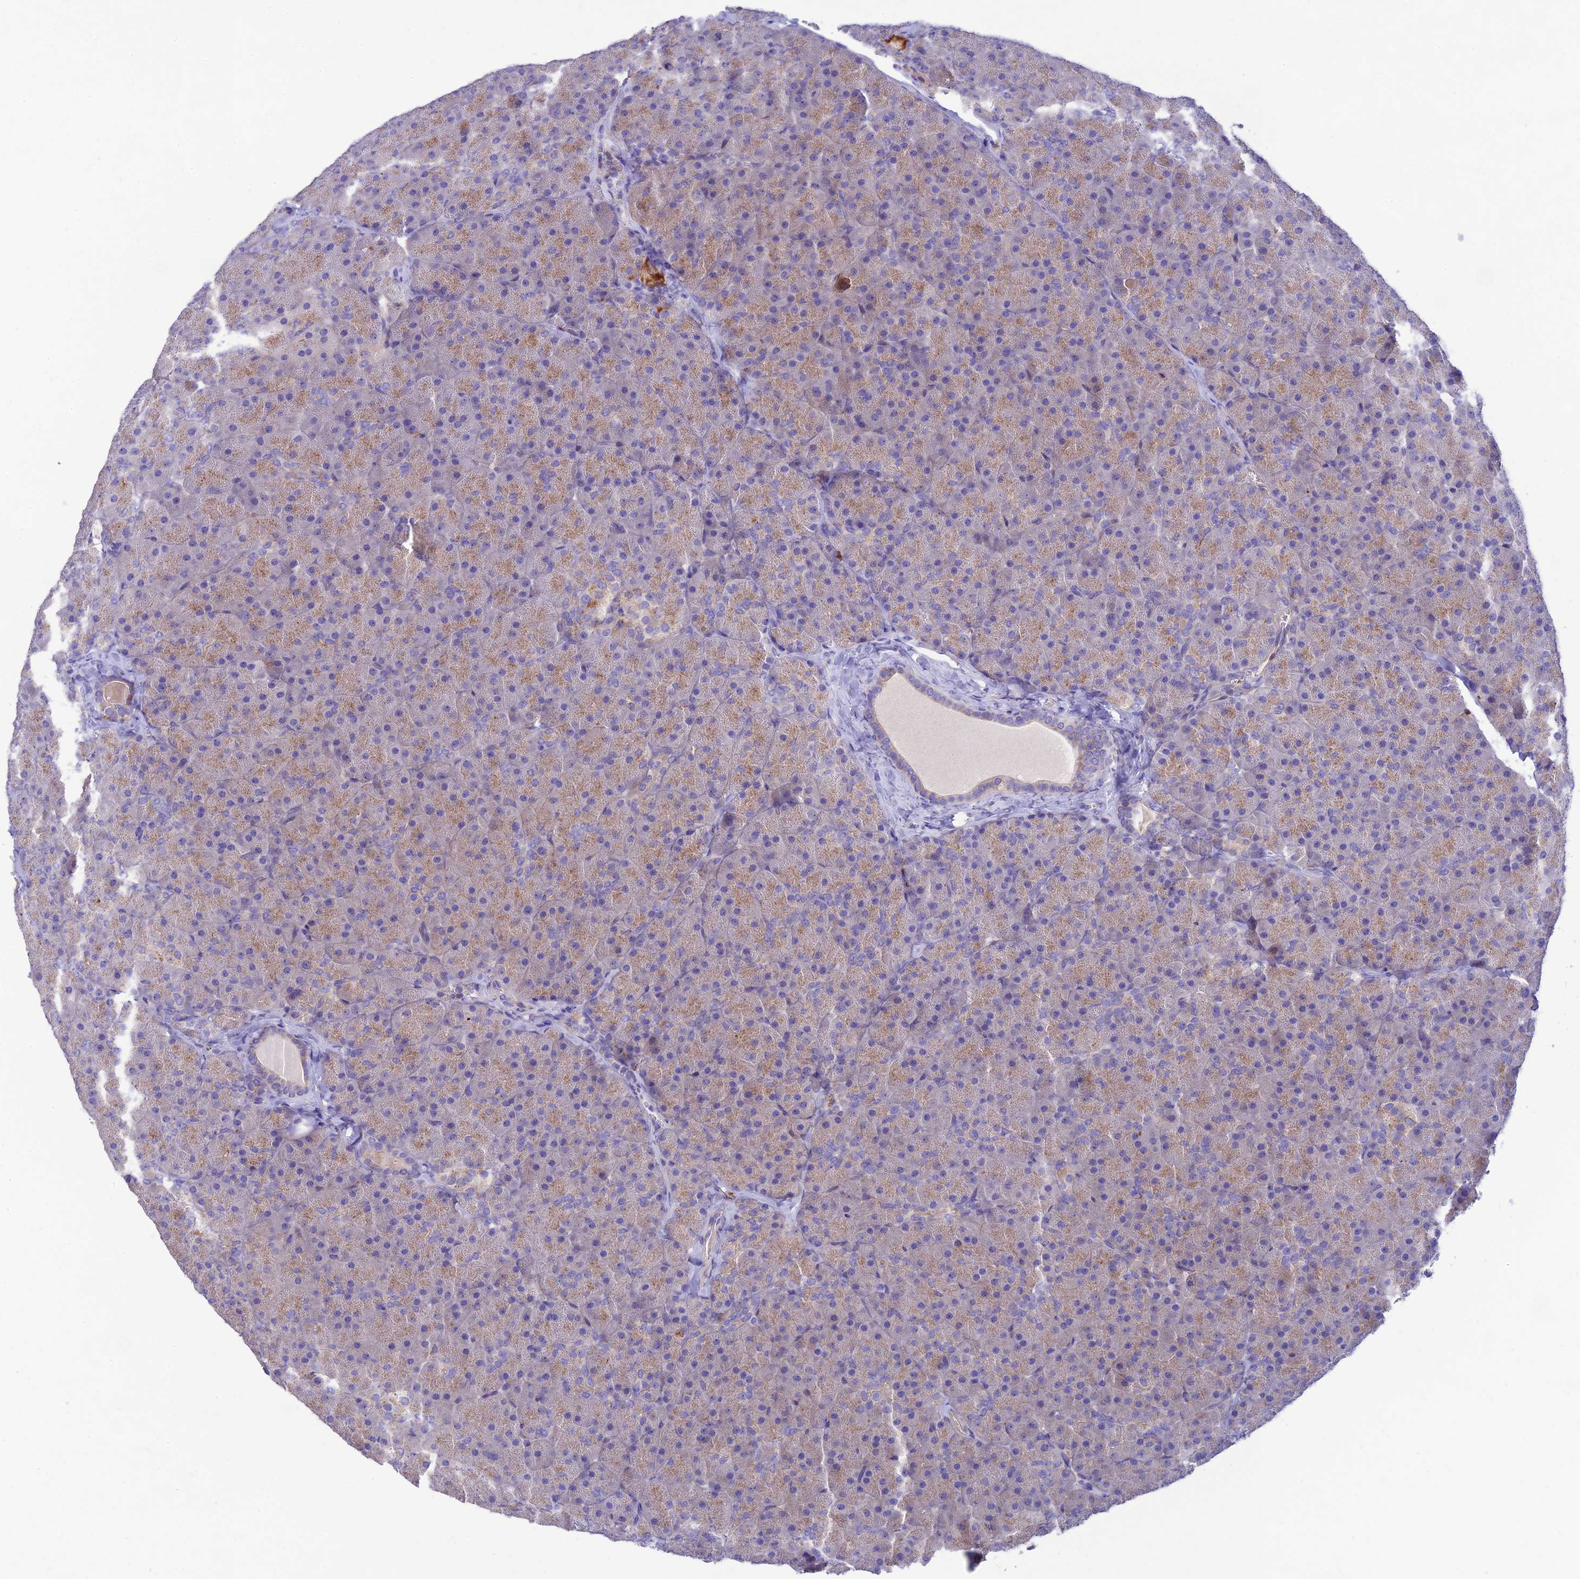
{"staining": {"intensity": "weak", "quantity": "25%-75%", "location": "cytoplasmic/membranous"}, "tissue": "pancreas", "cell_type": "Exocrine glandular cells", "image_type": "normal", "snomed": [{"axis": "morphology", "description": "Normal tissue, NOS"}, {"axis": "topography", "description": "Pancreas"}], "caption": "Pancreas was stained to show a protein in brown. There is low levels of weak cytoplasmic/membranous expression in about 25%-75% of exocrine glandular cells.", "gene": "CCDC157", "patient": {"sex": "male", "age": 36}}